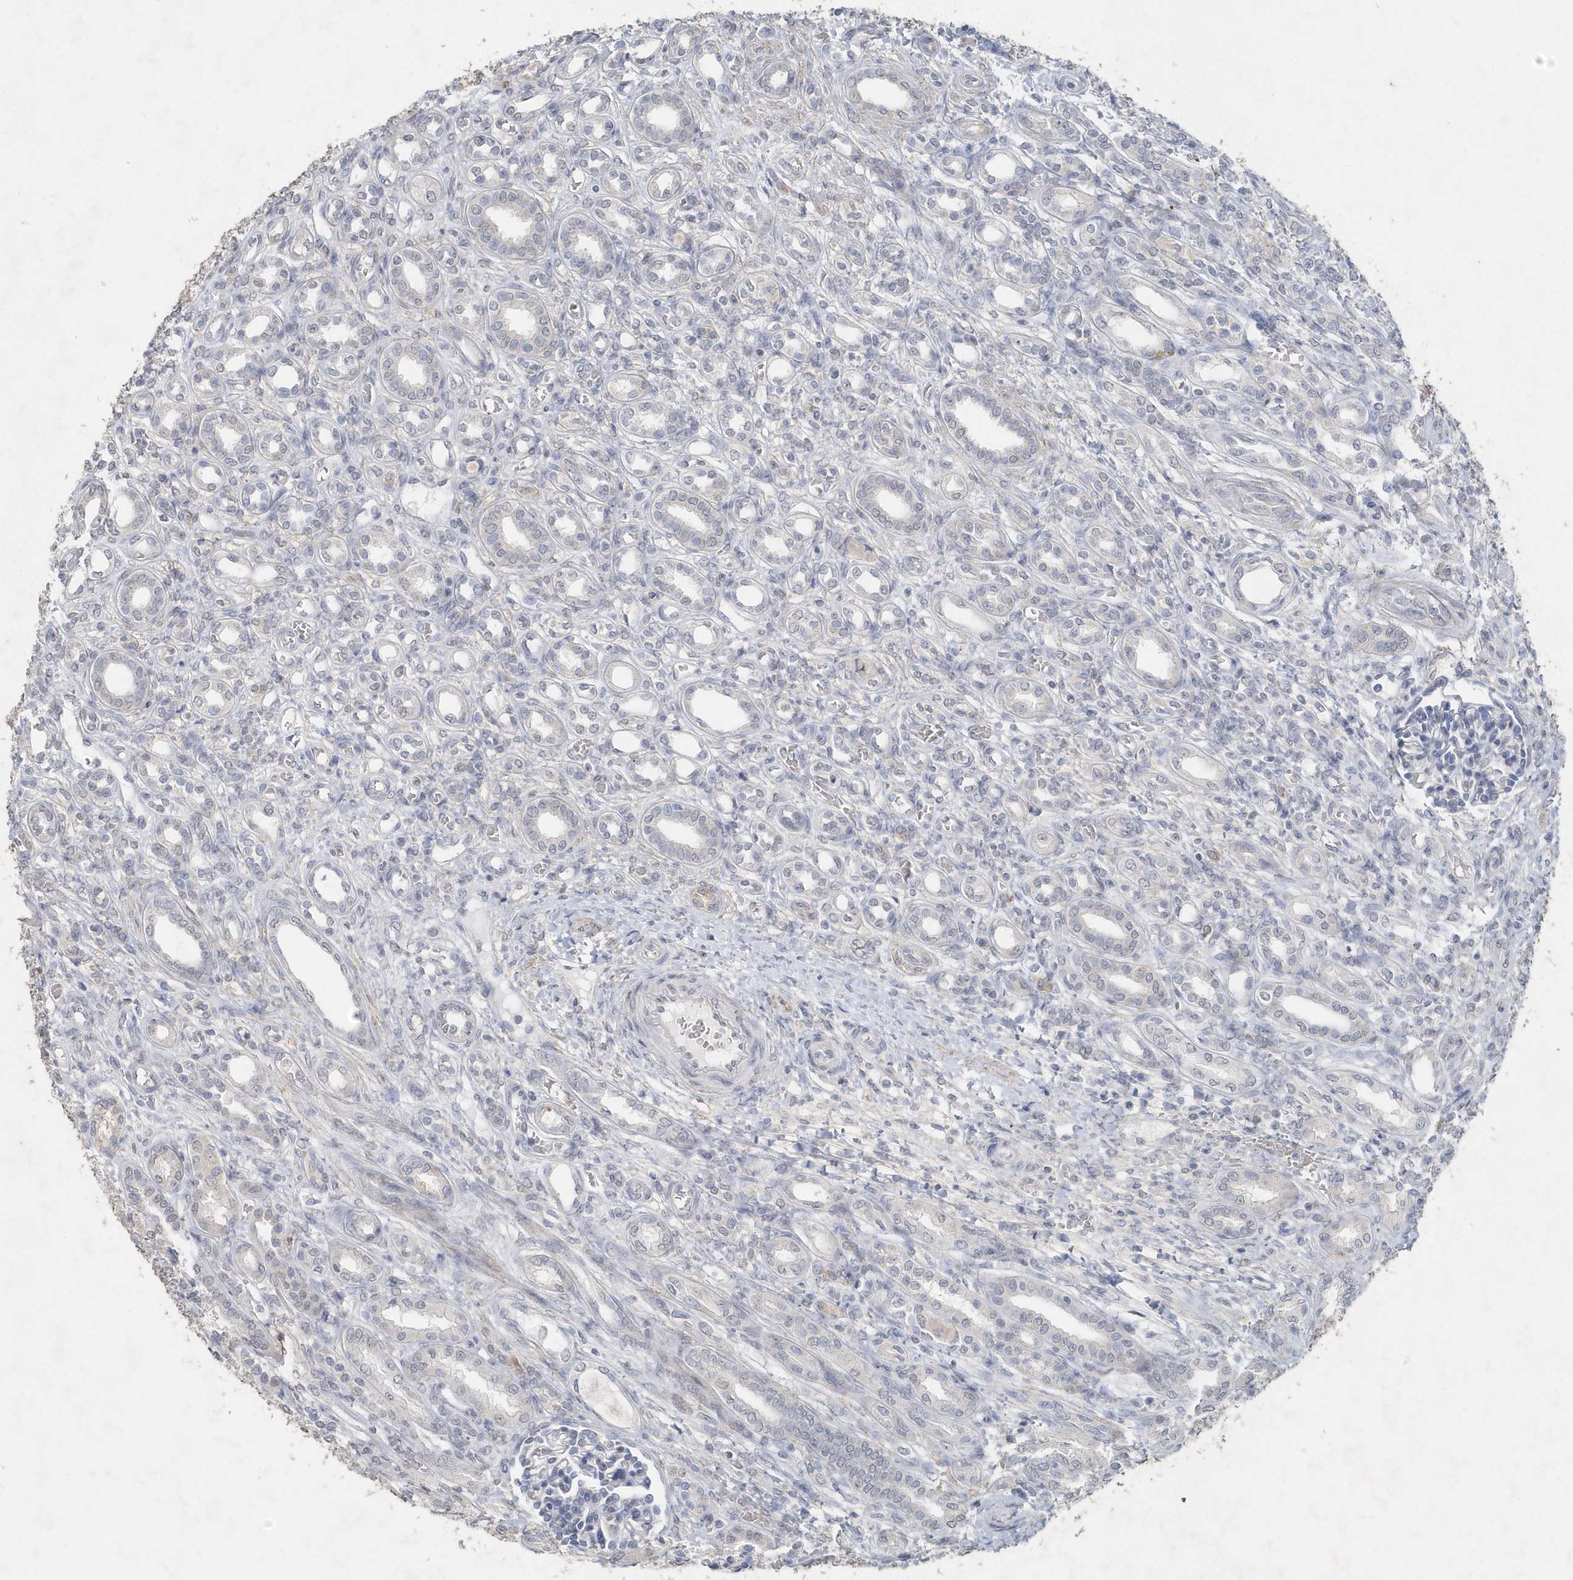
{"staining": {"intensity": "weak", "quantity": "<25%", "location": "cytoplasmic/membranous,nuclear"}, "tissue": "kidney", "cell_type": "Cells in glomeruli", "image_type": "normal", "snomed": [{"axis": "morphology", "description": "Normal tissue, NOS"}, {"axis": "morphology", "description": "Neoplasm, malignant, NOS"}, {"axis": "topography", "description": "Kidney"}], "caption": "High power microscopy micrograph of an IHC image of unremarkable kidney, revealing no significant staining in cells in glomeruli. The staining is performed using DAB brown chromogen with nuclei counter-stained in using hematoxylin.", "gene": "PDCD1", "patient": {"sex": "female", "age": 1}}